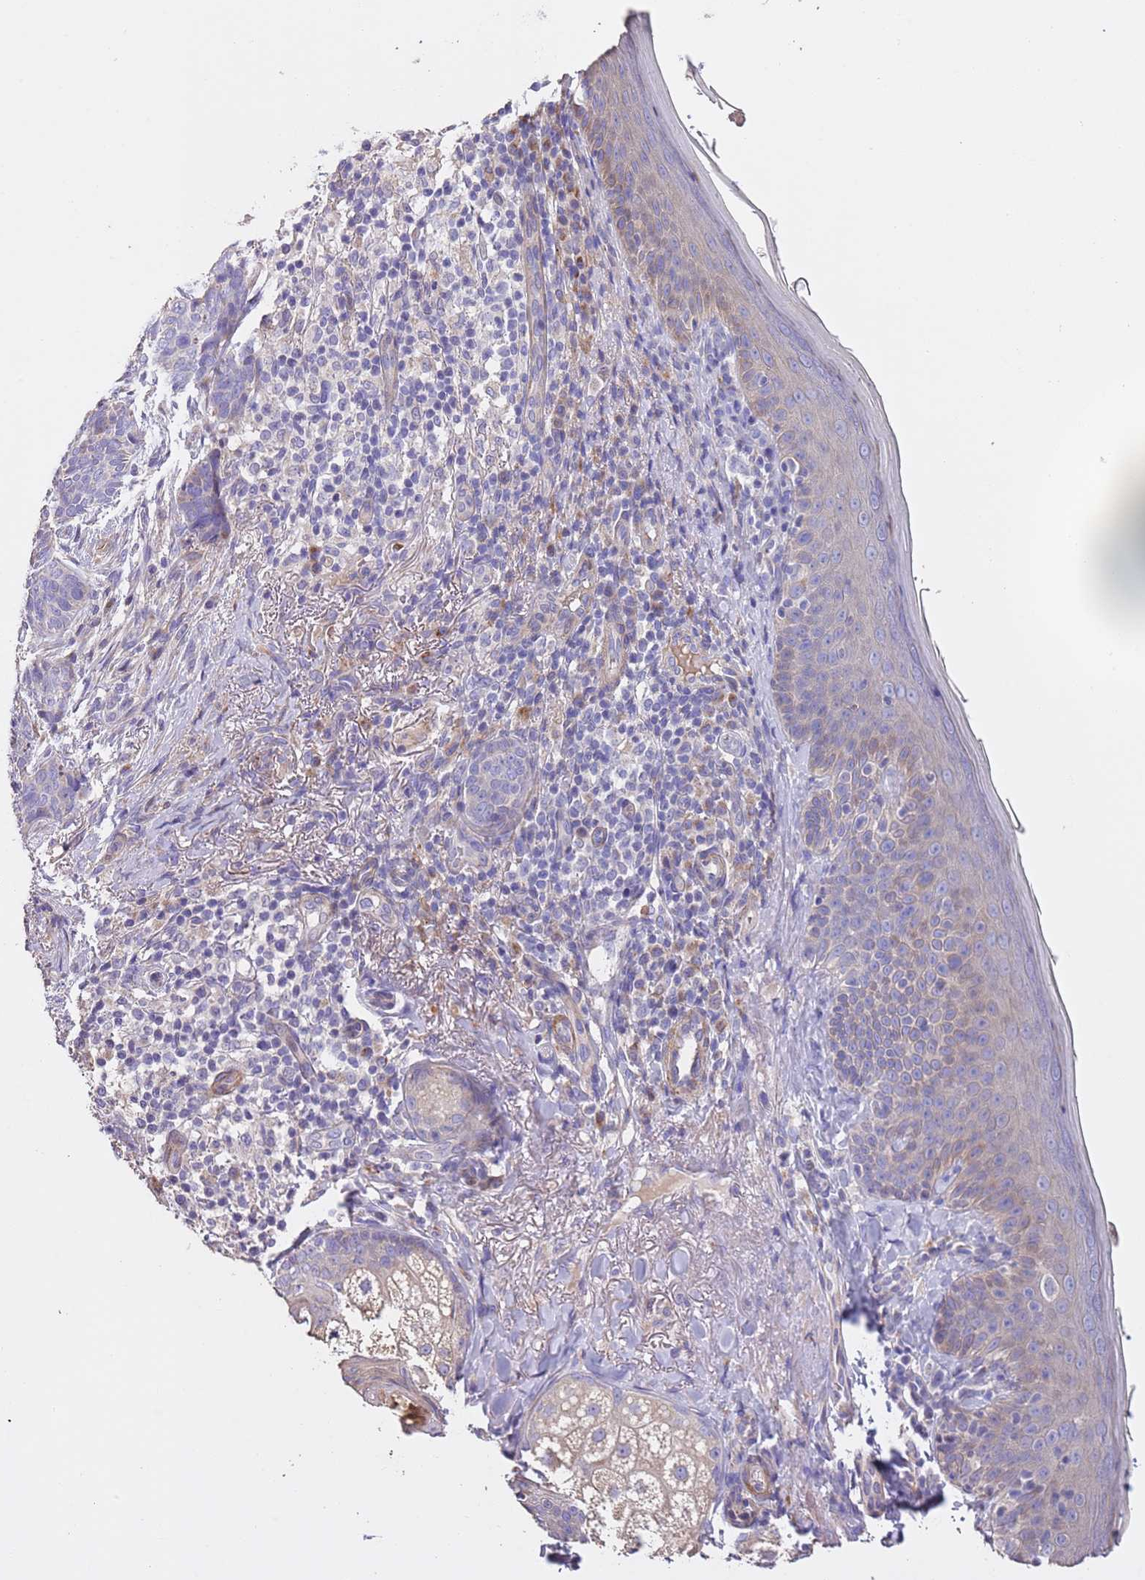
{"staining": {"intensity": "negative", "quantity": "none", "location": "none"}, "tissue": "skin", "cell_type": "Fibroblasts", "image_type": "normal", "snomed": [{"axis": "morphology", "description": "Normal tissue, NOS"}, {"axis": "topography", "description": "Skin"}], "caption": "A high-resolution micrograph shows immunohistochemistry staining of normal skin, which exhibits no significant expression in fibroblasts.", "gene": "PIGA", "patient": {"sex": "male", "age": 57}}